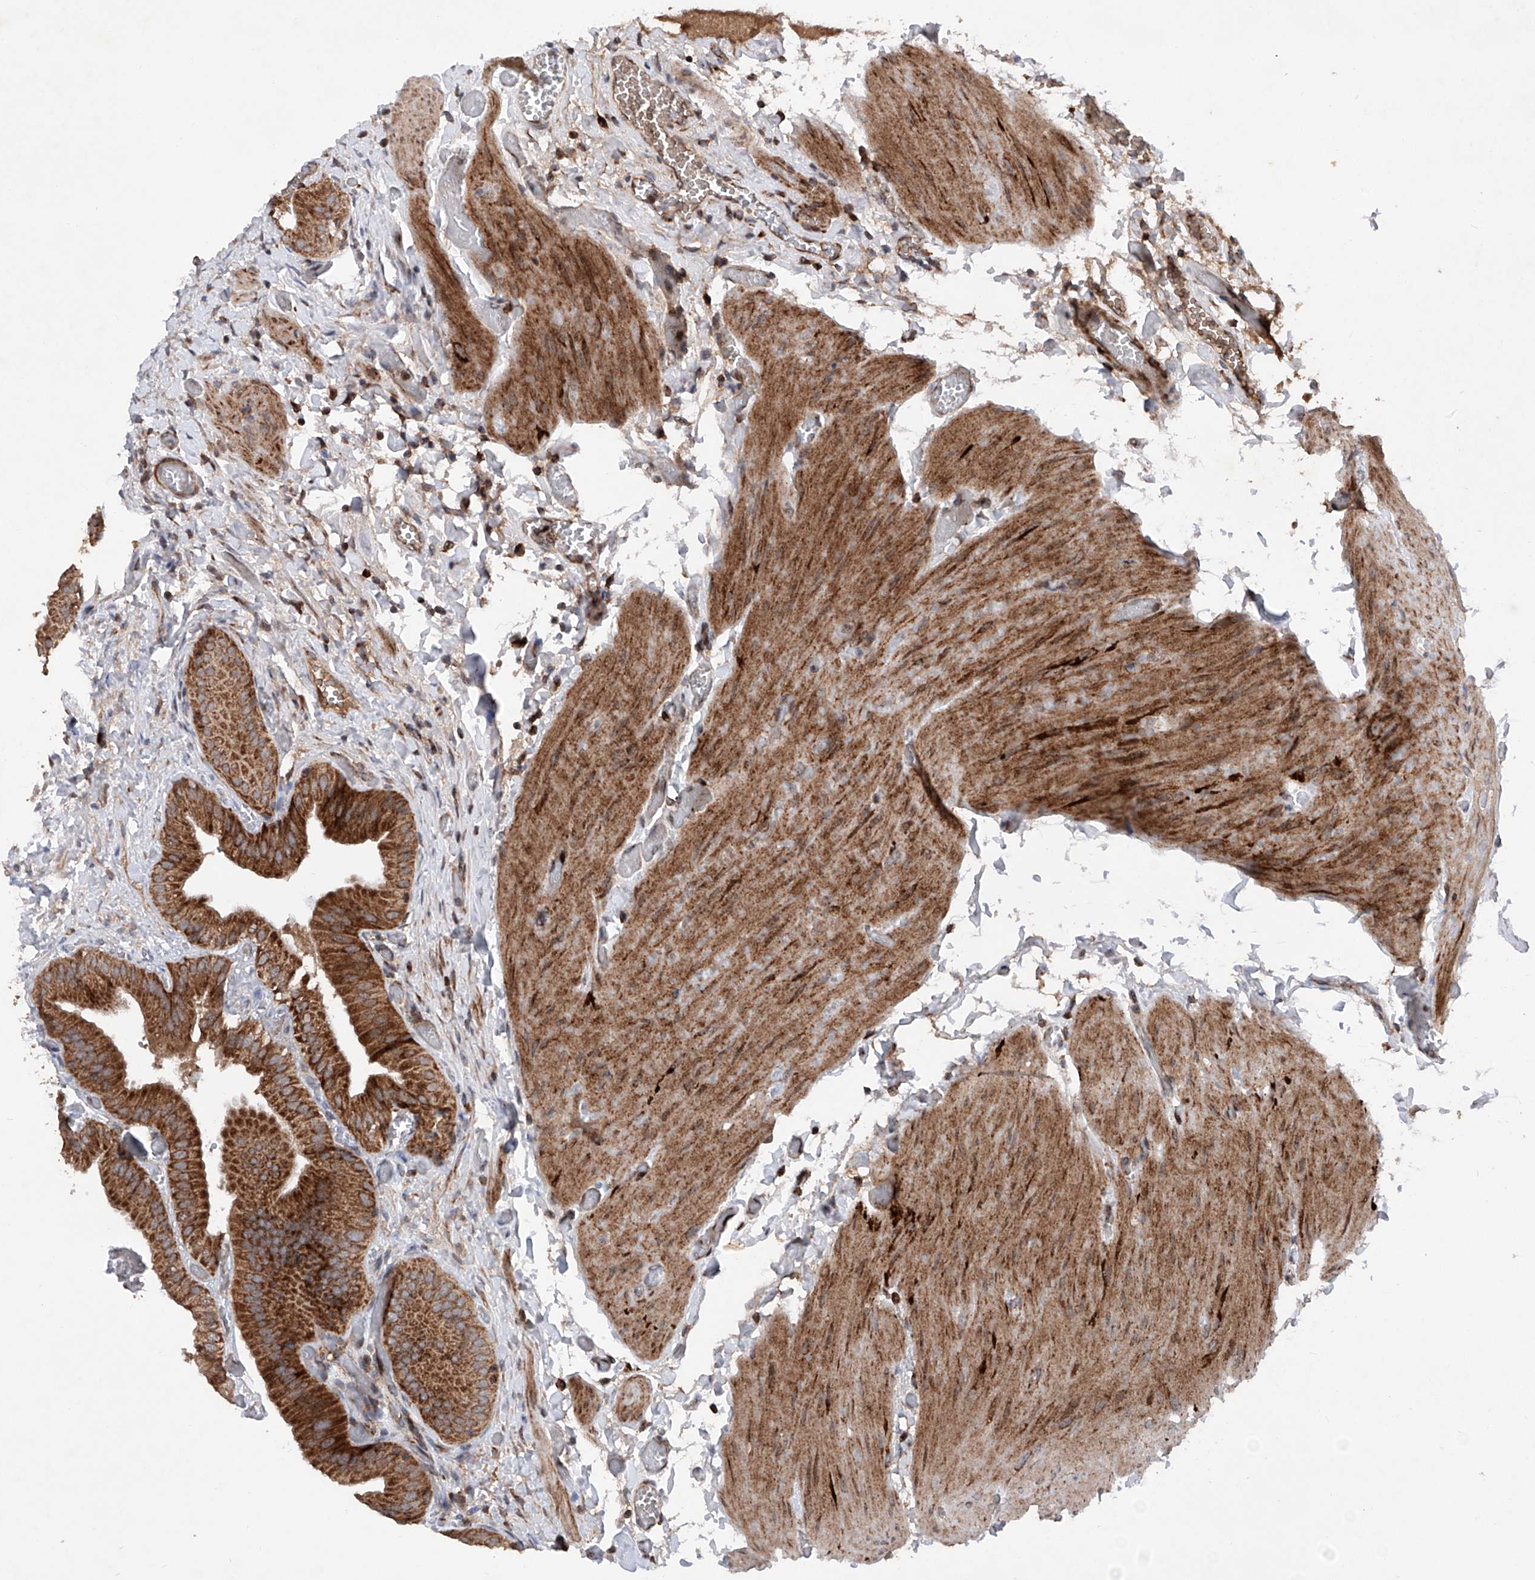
{"staining": {"intensity": "strong", "quantity": ">75%", "location": "cytoplasmic/membranous"}, "tissue": "gallbladder", "cell_type": "Glandular cells", "image_type": "normal", "snomed": [{"axis": "morphology", "description": "Normal tissue, NOS"}, {"axis": "topography", "description": "Gallbladder"}], "caption": "Glandular cells show high levels of strong cytoplasmic/membranous expression in approximately >75% of cells in normal gallbladder.", "gene": "DAD1", "patient": {"sex": "female", "age": 64}}